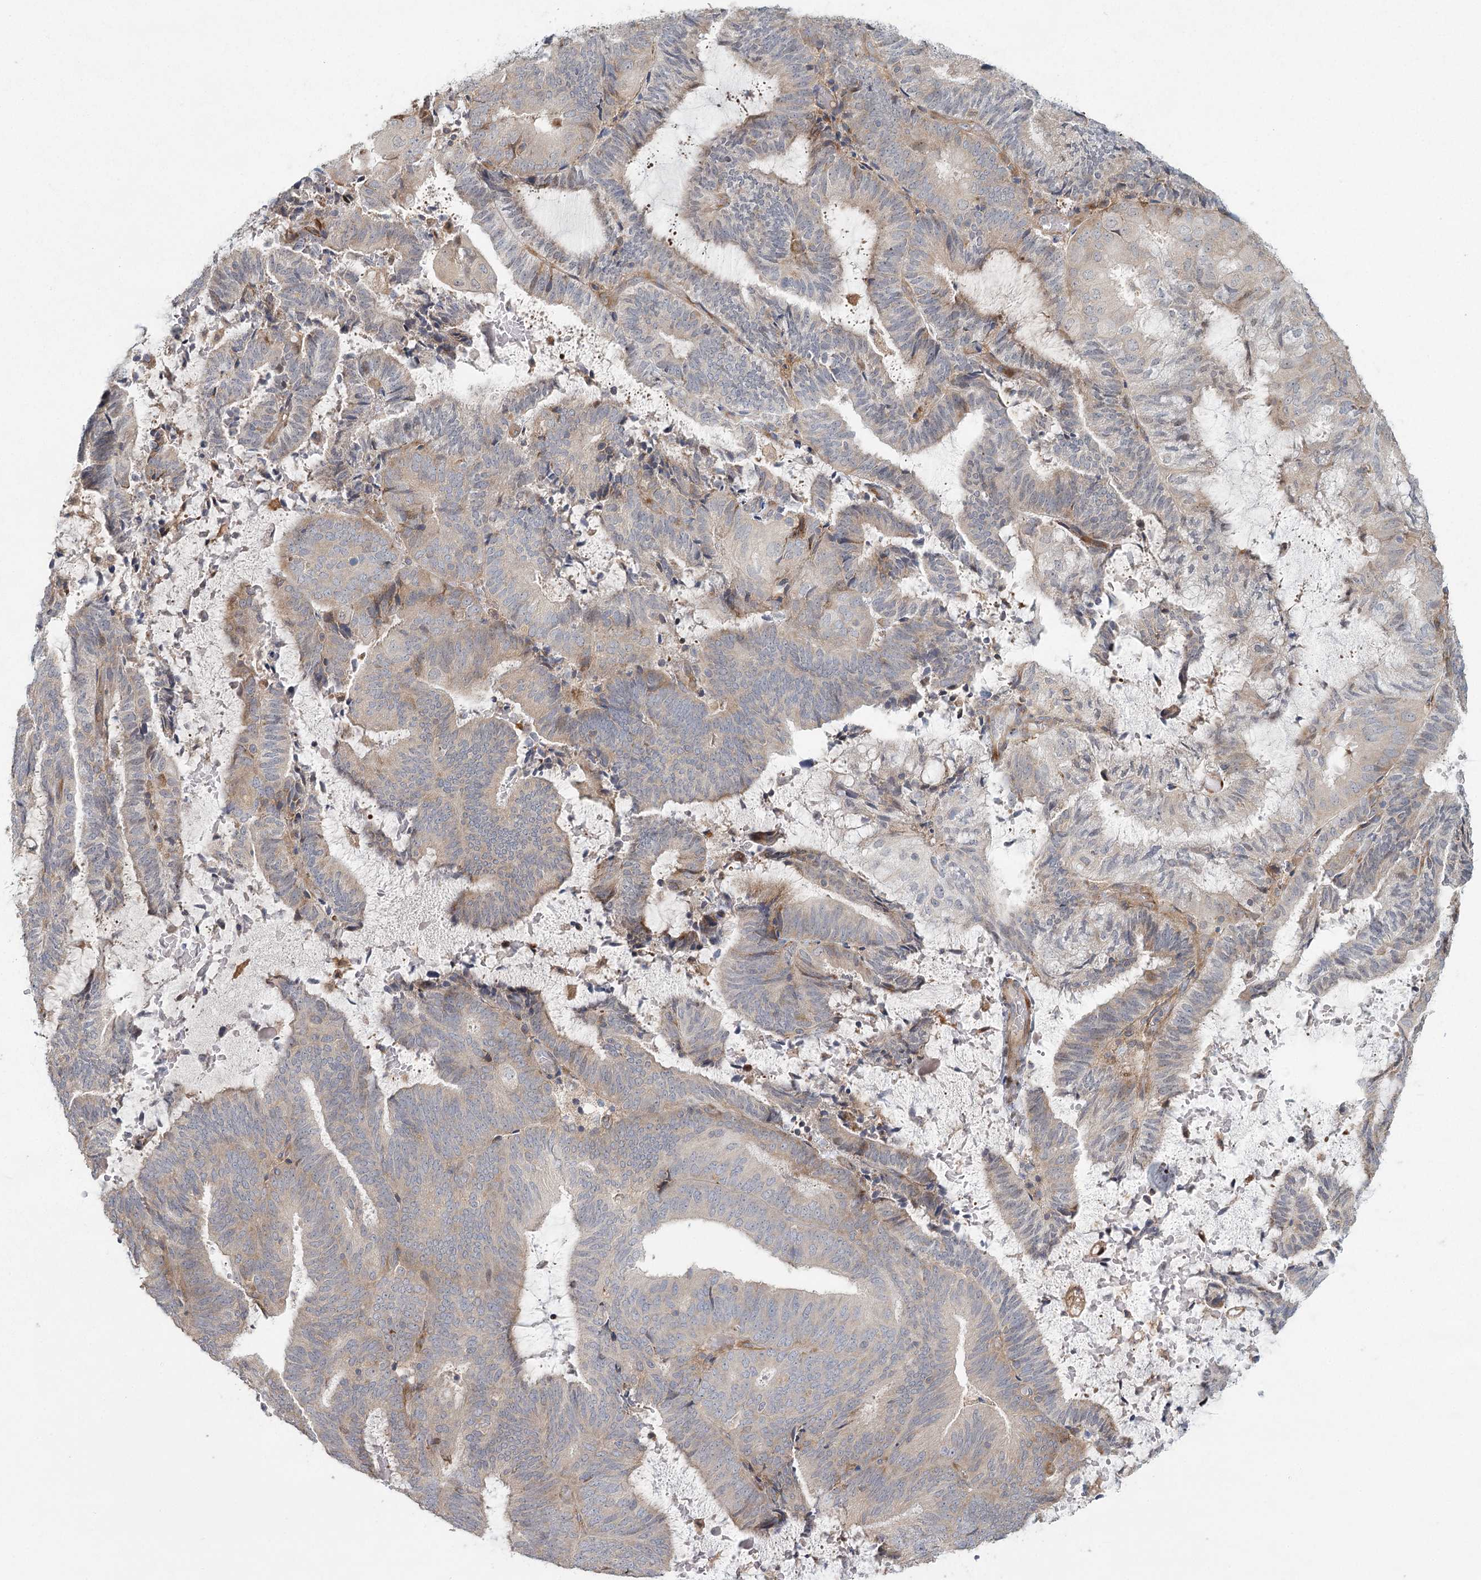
{"staining": {"intensity": "weak", "quantity": "25%-75%", "location": "cytoplasmic/membranous"}, "tissue": "endometrial cancer", "cell_type": "Tumor cells", "image_type": "cancer", "snomed": [{"axis": "morphology", "description": "Adenocarcinoma, NOS"}, {"axis": "topography", "description": "Endometrium"}], "caption": "IHC of endometrial cancer displays low levels of weak cytoplasmic/membranous positivity in about 25%-75% of tumor cells.", "gene": "FAM110C", "patient": {"sex": "female", "age": 81}}